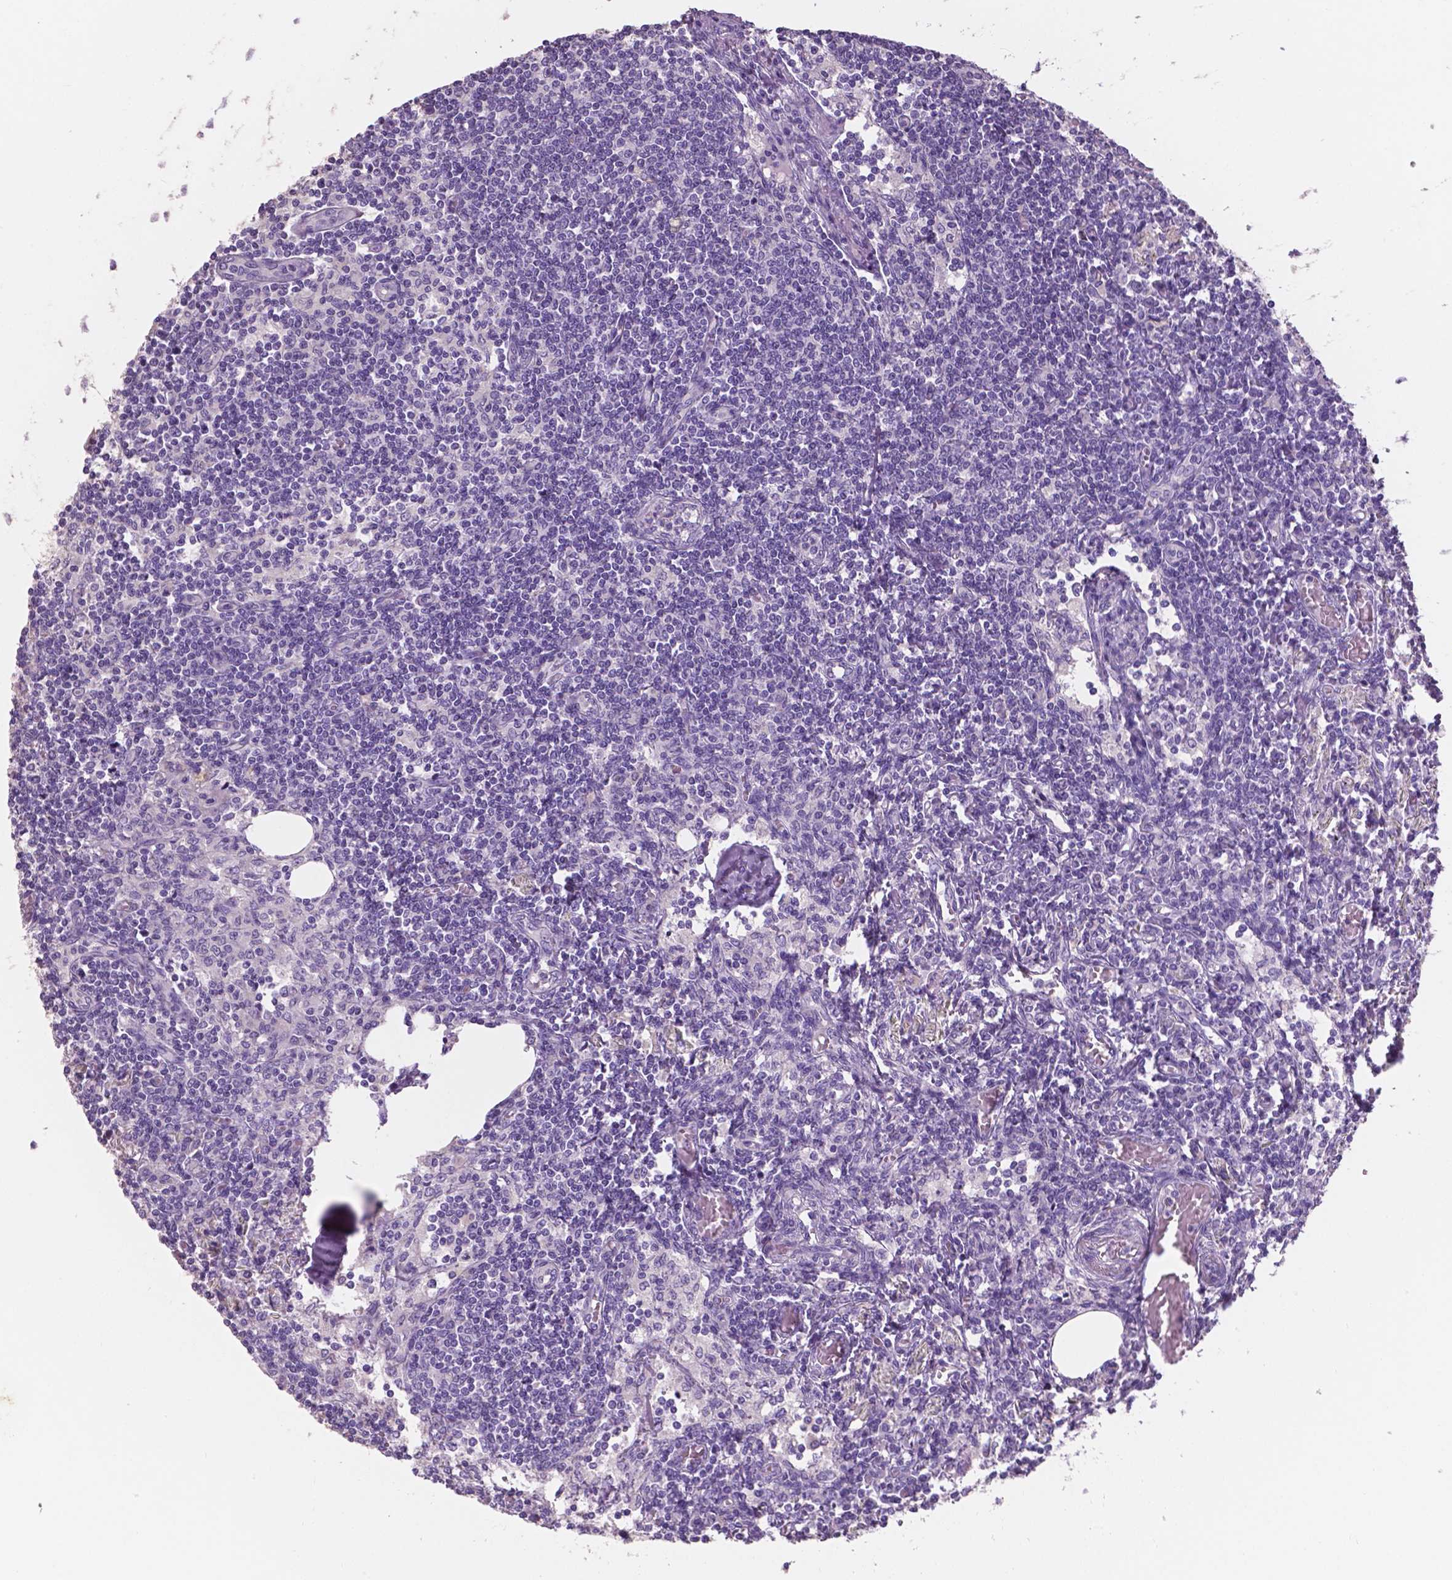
{"staining": {"intensity": "negative", "quantity": "none", "location": "none"}, "tissue": "lymph node", "cell_type": "Germinal center cells", "image_type": "normal", "snomed": [{"axis": "morphology", "description": "Normal tissue, NOS"}, {"axis": "topography", "description": "Lymph node"}], "caption": "Histopathology image shows no protein staining in germinal center cells of benign lymph node.", "gene": "SBSN", "patient": {"sex": "female", "age": 69}}